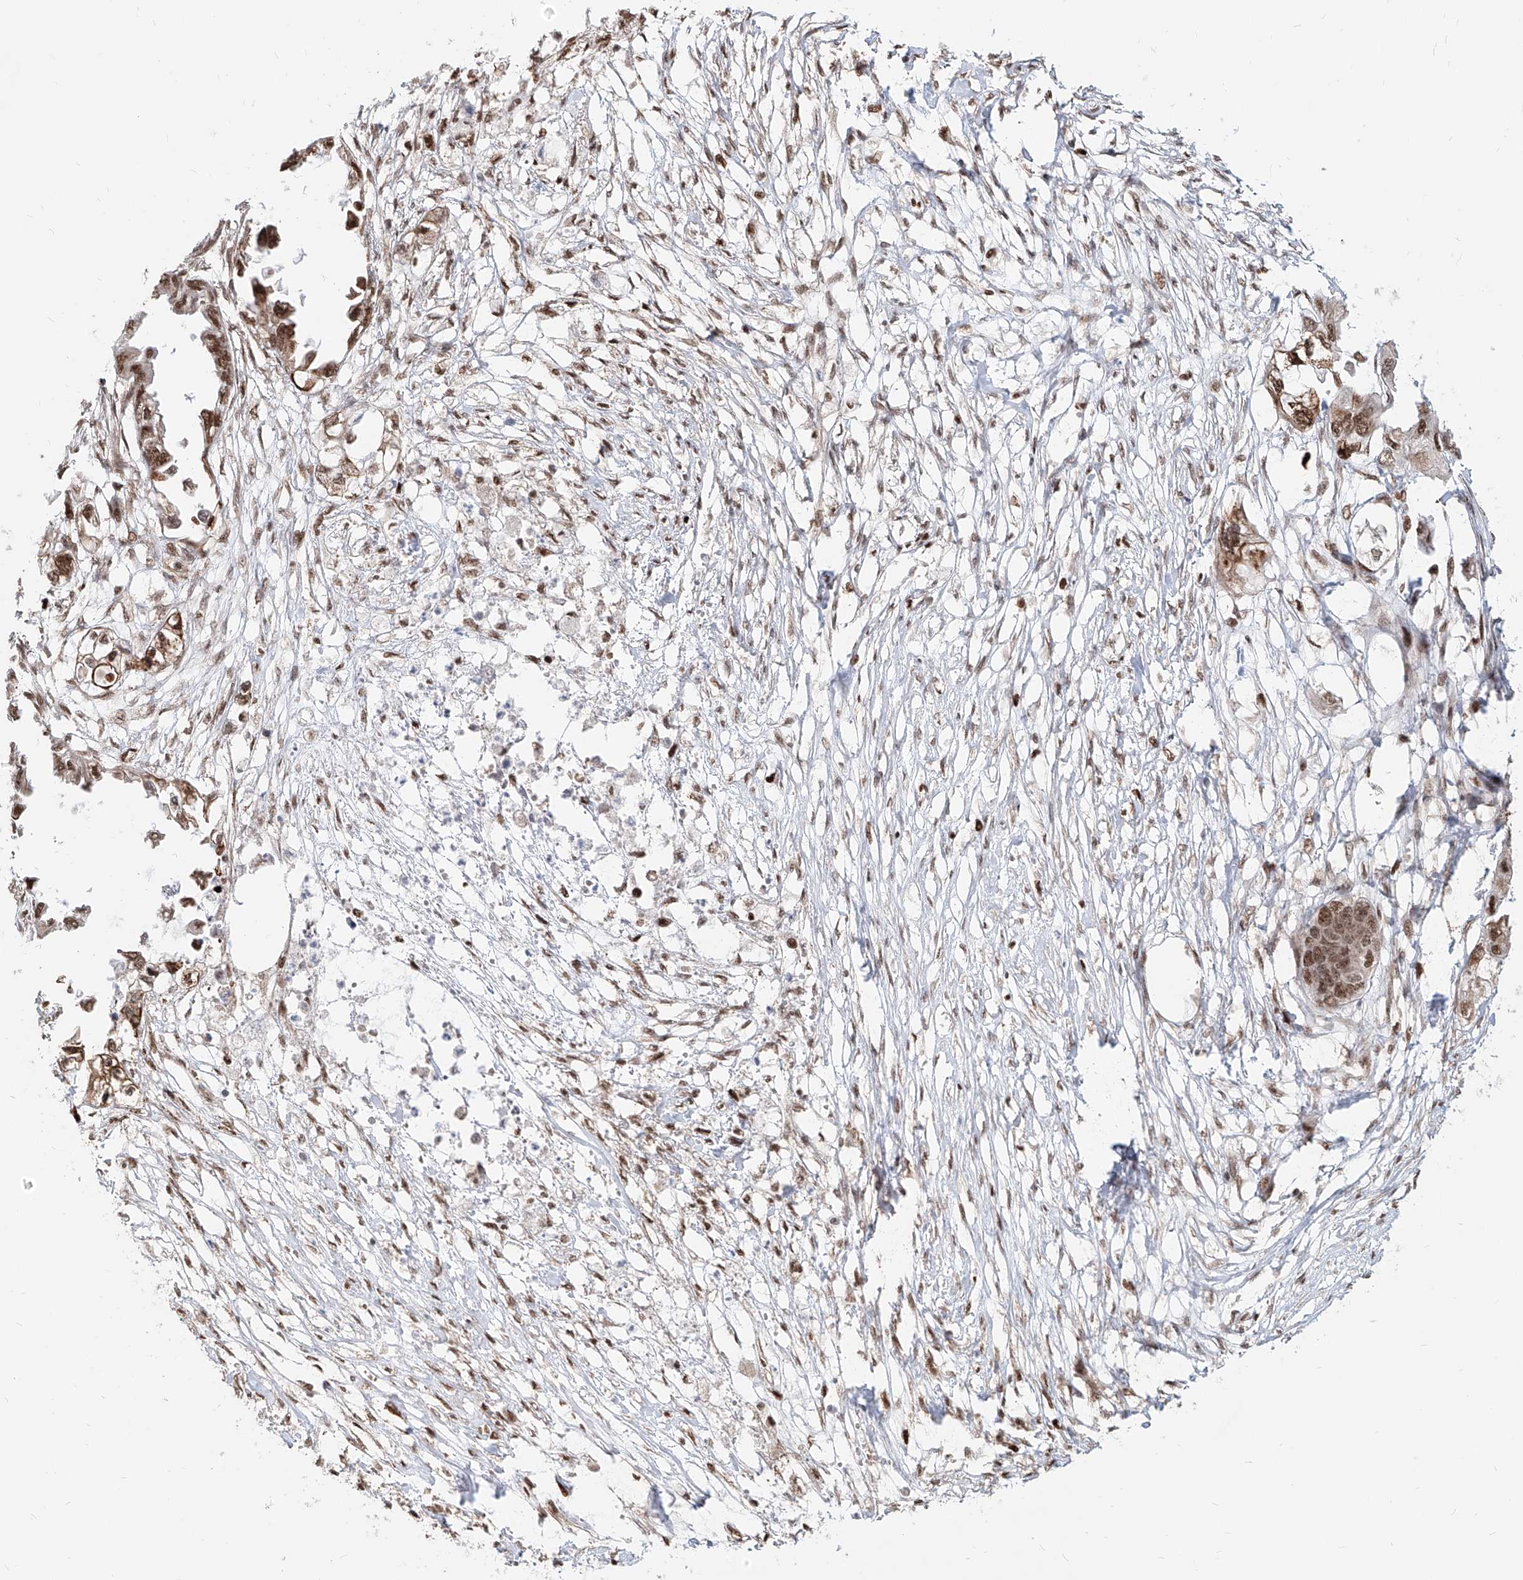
{"staining": {"intensity": "moderate", "quantity": ">75%", "location": "nuclear"}, "tissue": "endometrial cancer", "cell_type": "Tumor cells", "image_type": "cancer", "snomed": [{"axis": "morphology", "description": "Adenocarcinoma, NOS"}, {"axis": "morphology", "description": "Adenocarcinoma, metastatic, NOS"}, {"axis": "topography", "description": "Adipose tissue"}, {"axis": "topography", "description": "Endometrium"}], "caption": "This micrograph demonstrates adenocarcinoma (endometrial) stained with immunohistochemistry to label a protein in brown. The nuclear of tumor cells show moderate positivity for the protein. Nuclei are counter-stained blue.", "gene": "ZNF710", "patient": {"sex": "female", "age": 67}}